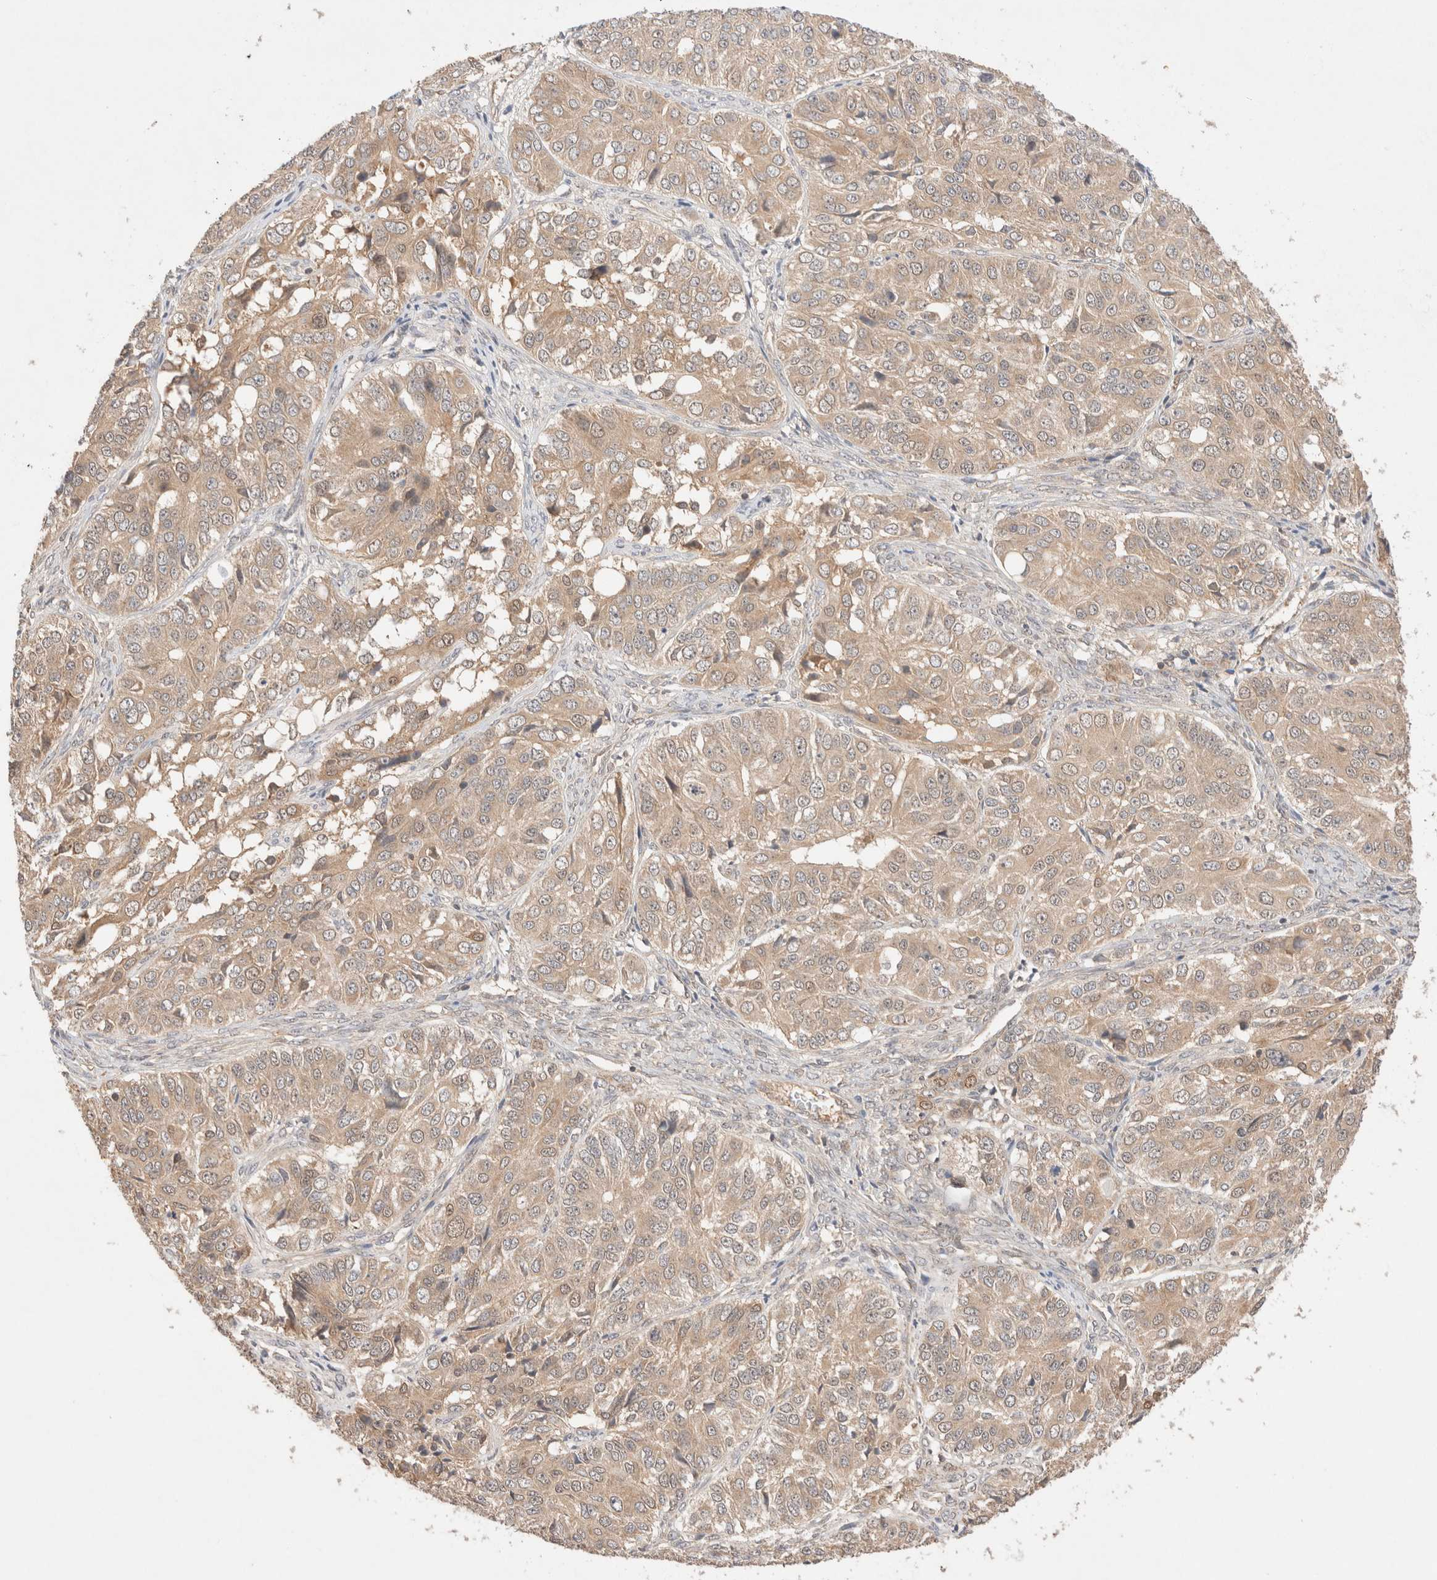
{"staining": {"intensity": "weak", "quantity": ">75%", "location": "cytoplasmic/membranous"}, "tissue": "ovarian cancer", "cell_type": "Tumor cells", "image_type": "cancer", "snomed": [{"axis": "morphology", "description": "Carcinoma, endometroid"}, {"axis": "topography", "description": "Ovary"}], "caption": "Protein expression by IHC exhibits weak cytoplasmic/membranous staining in about >75% of tumor cells in ovarian cancer.", "gene": "CARNMT1", "patient": {"sex": "female", "age": 51}}